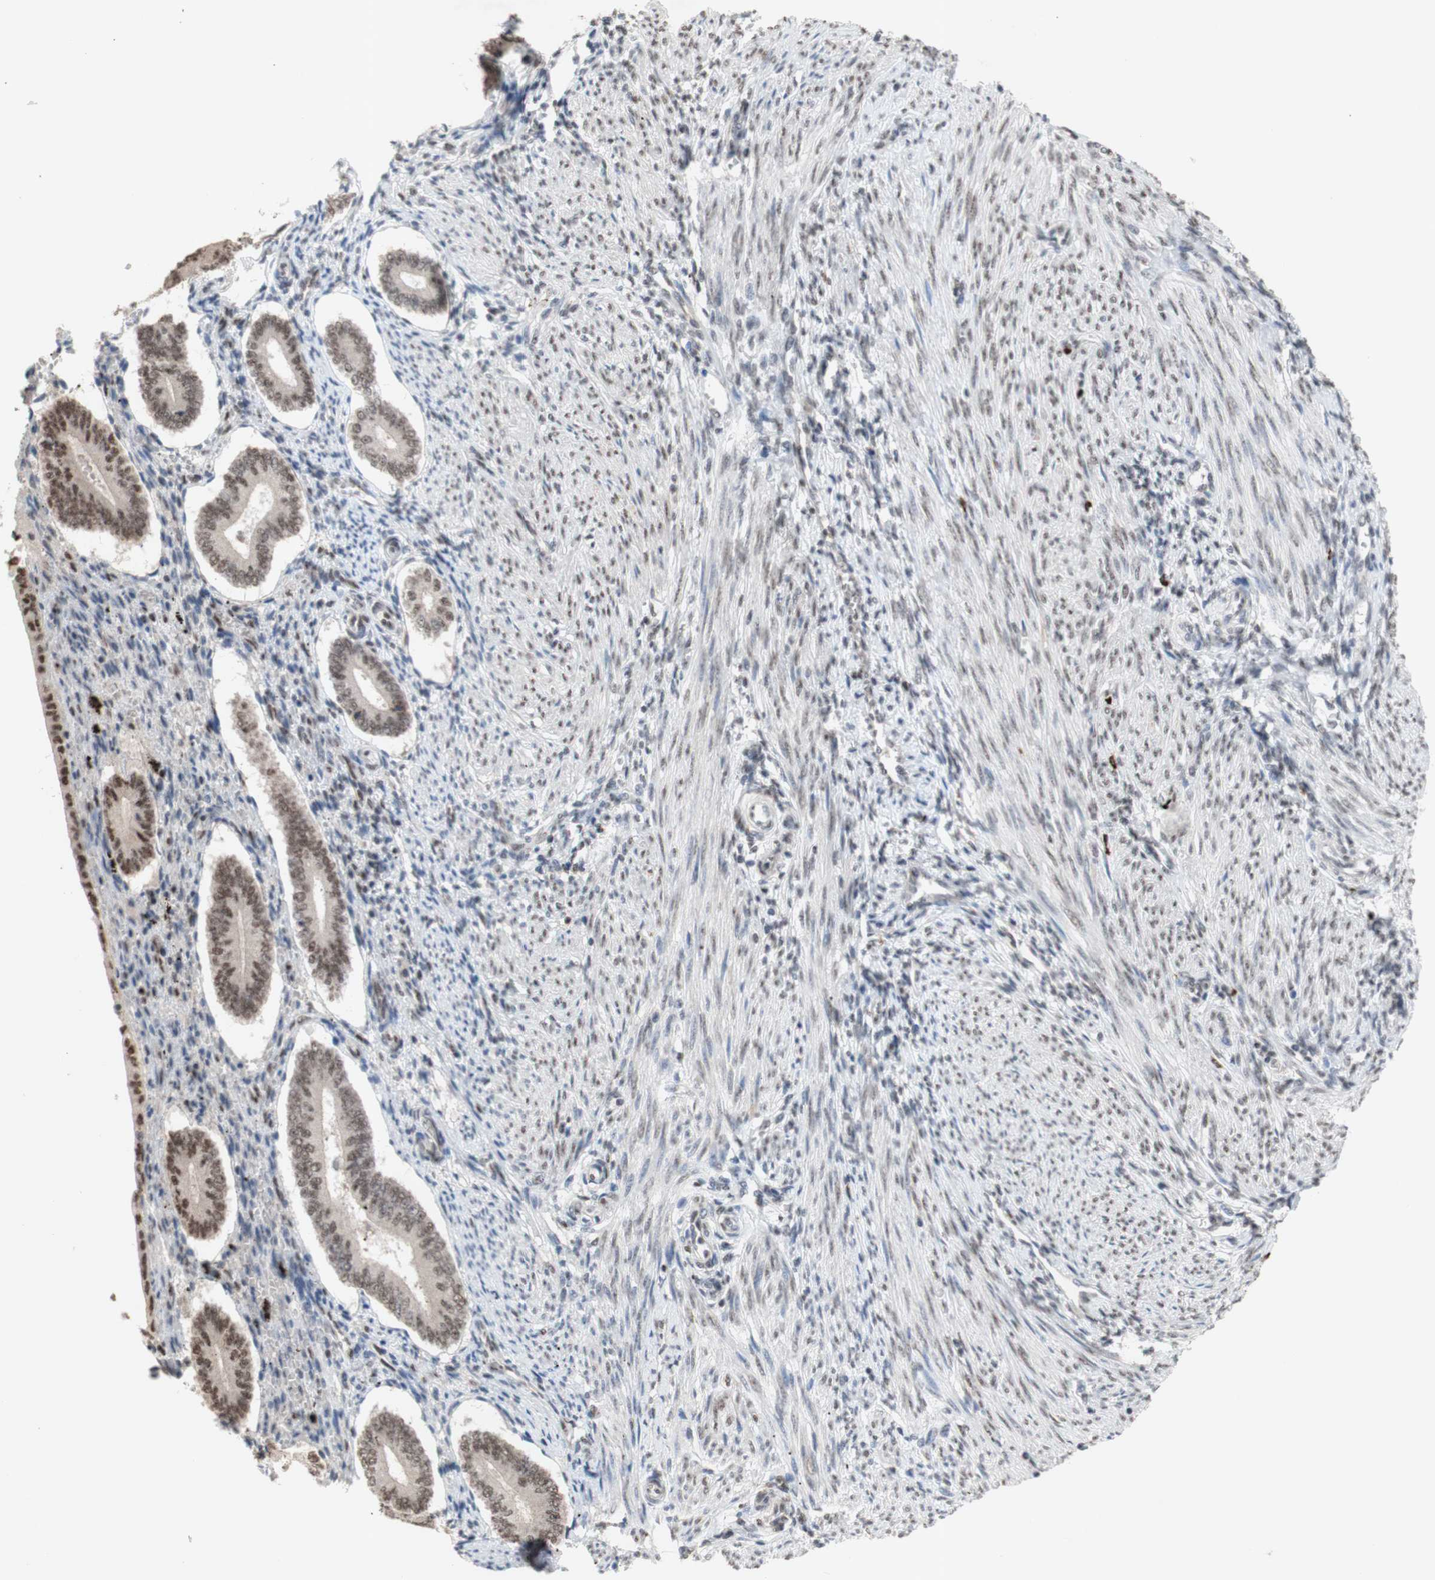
{"staining": {"intensity": "weak", "quantity": ">75%", "location": "nuclear"}, "tissue": "endometrium", "cell_type": "Cells in endometrial stroma", "image_type": "normal", "snomed": [{"axis": "morphology", "description": "Normal tissue, NOS"}, {"axis": "topography", "description": "Endometrium"}], "caption": "Immunohistochemistry (IHC) of benign endometrium displays low levels of weak nuclear expression in about >75% of cells in endometrial stroma. (Stains: DAB (3,3'-diaminobenzidine) in brown, nuclei in blue, Microscopy: brightfield microscopy at high magnification).", "gene": "SFPQ", "patient": {"sex": "female", "age": 42}}